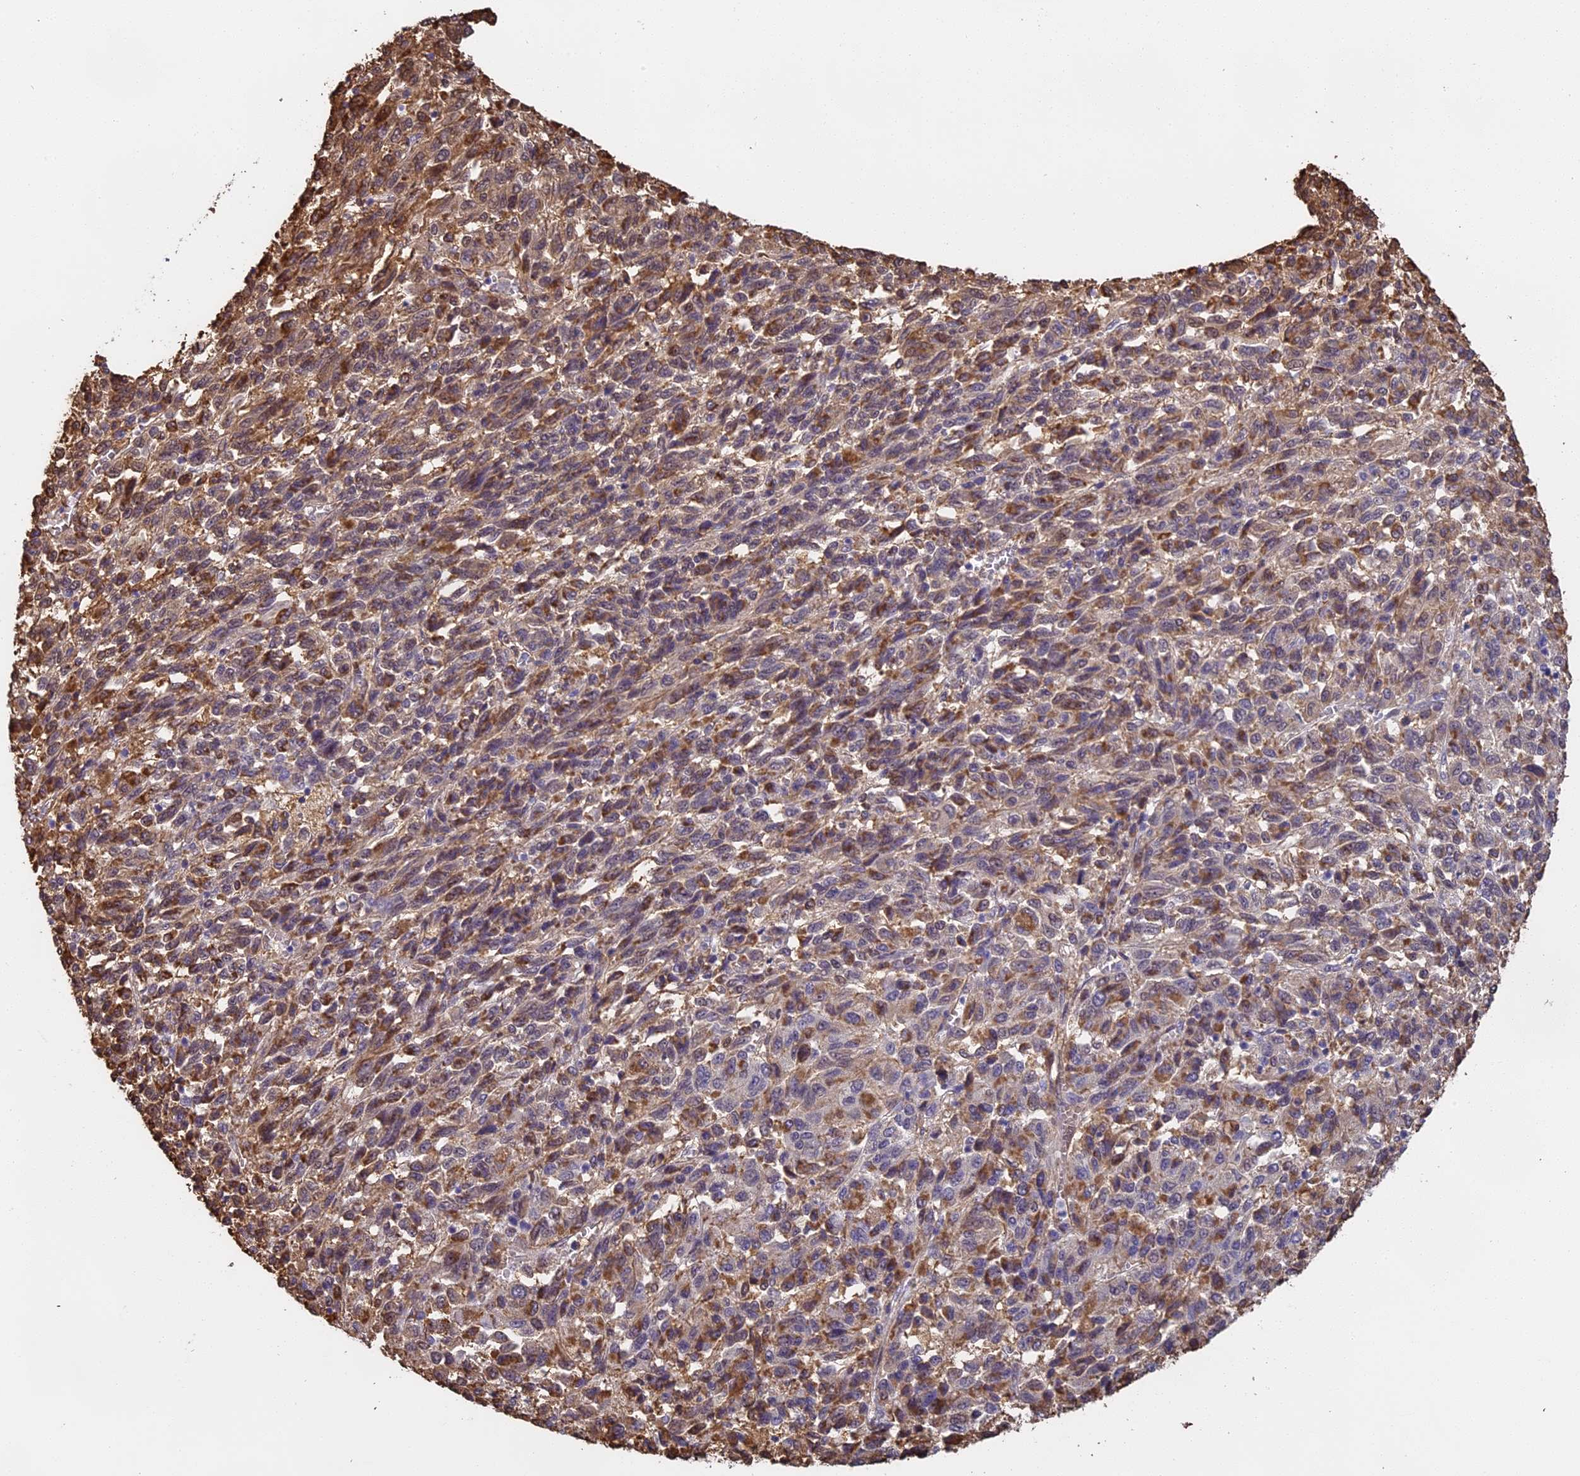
{"staining": {"intensity": "moderate", "quantity": "25%-75%", "location": "cytoplasmic/membranous"}, "tissue": "melanoma", "cell_type": "Tumor cells", "image_type": "cancer", "snomed": [{"axis": "morphology", "description": "Malignant melanoma, Metastatic site"}, {"axis": "topography", "description": "Lung"}], "caption": "A medium amount of moderate cytoplasmic/membranous staining is present in about 25%-75% of tumor cells in malignant melanoma (metastatic site) tissue. (DAB (3,3'-diaminobenzidine) = brown stain, brightfield microscopy at high magnification).", "gene": "TMEM255B", "patient": {"sex": "male", "age": 64}}